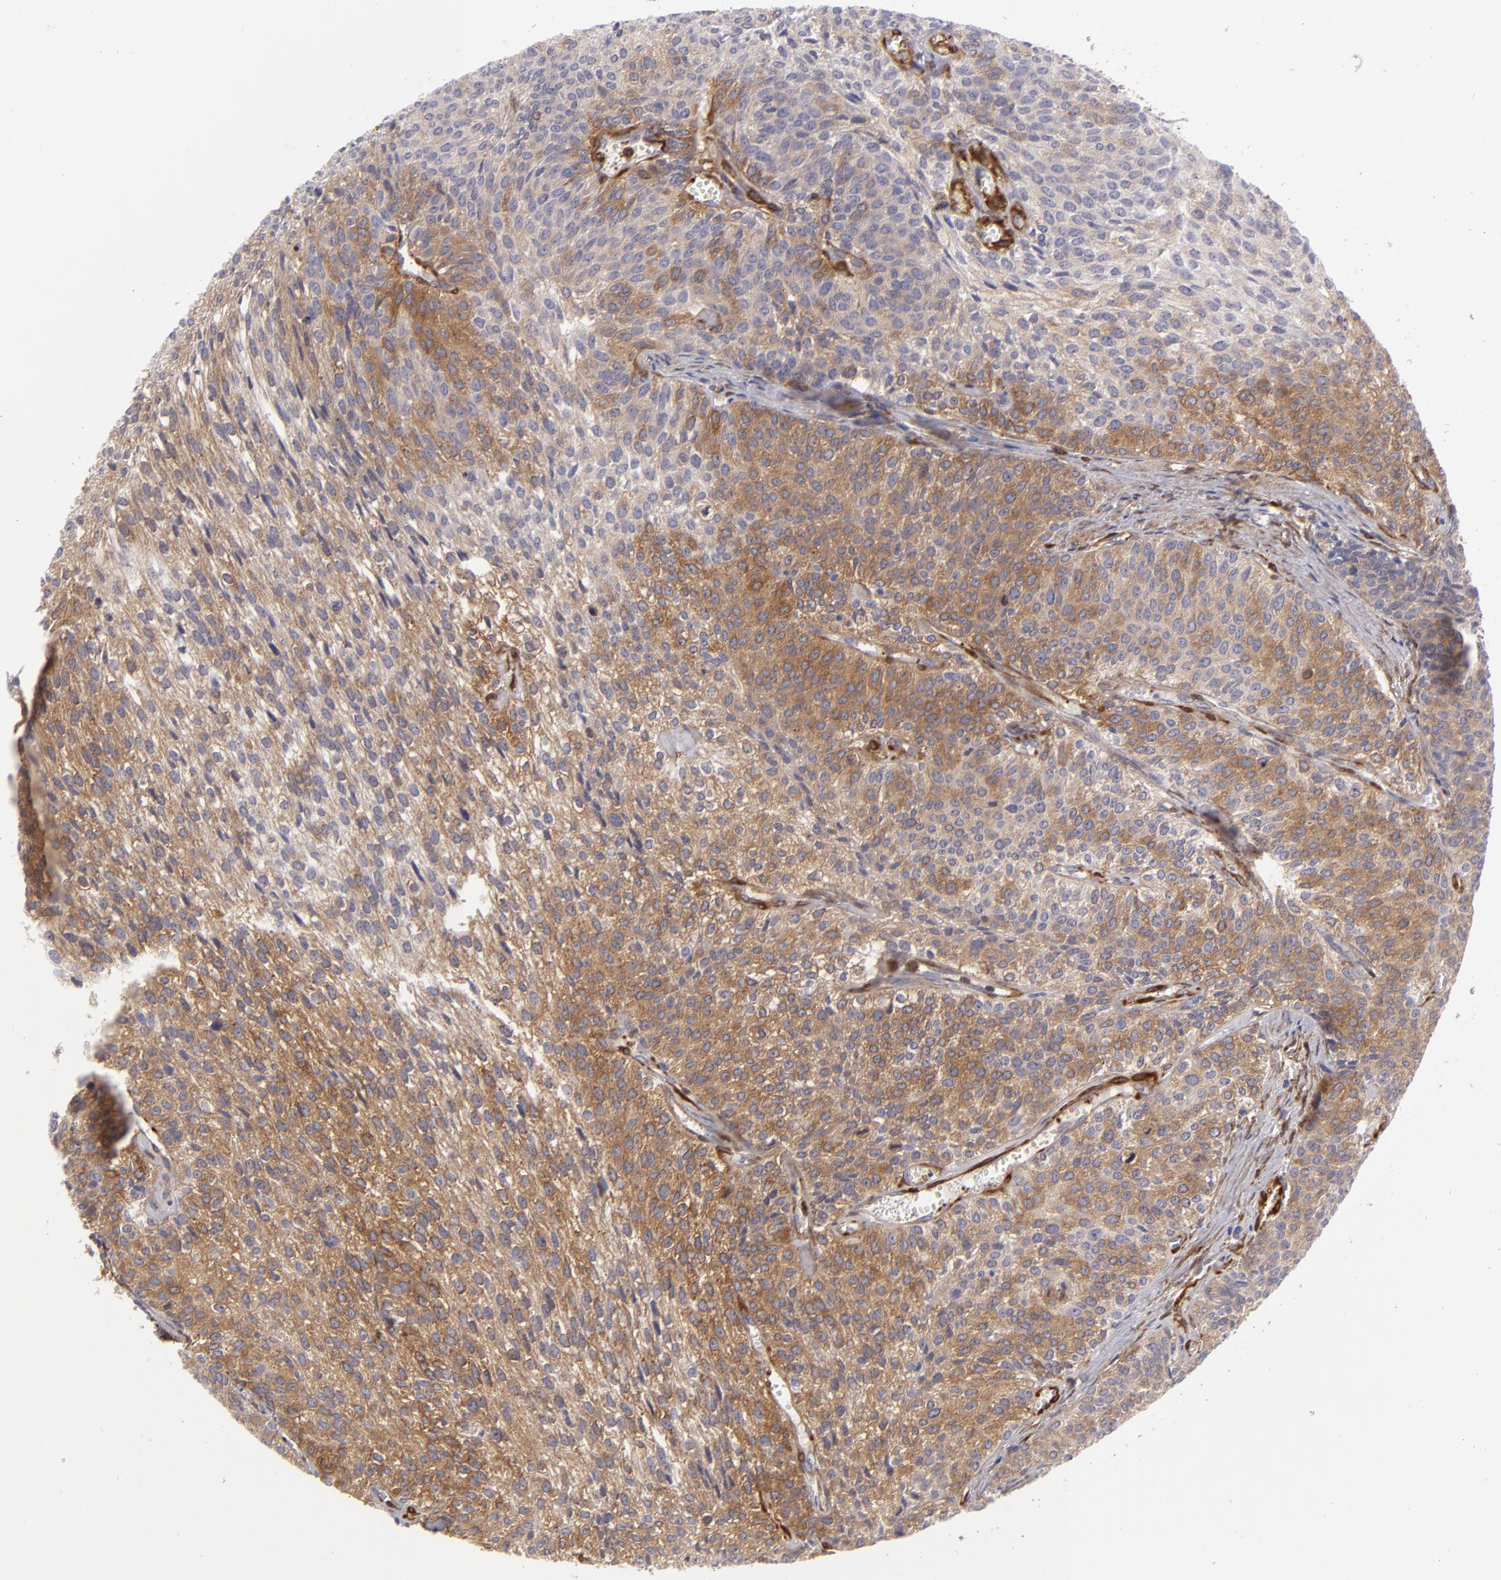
{"staining": {"intensity": "moderate", "quantity": "25%-75%", "location": "cytoplasmic/membranous"}, "tissue": "urothelial cancer", "cell_type": "Tumor cells", "image_type": "cancer", "snomed": [{"axis": "morphology", "description": "Urothelial carcinoma, Low grade"}, {"axis": "topography", "description": "Urinary bladder"}], "caption": "Brown immunohistochemical staining in human low-grade urothelial carcinoma demonstrates moderate cytoplasmic/membranous staining in about 25%-75% of tumor cells. The staining is performed using DAB brown chromogen to label protein expression. The nuclei are counter-stained blue using hematoxylin.", "gene": "VCL", "patient": {"sex": "female", "age": 73}}